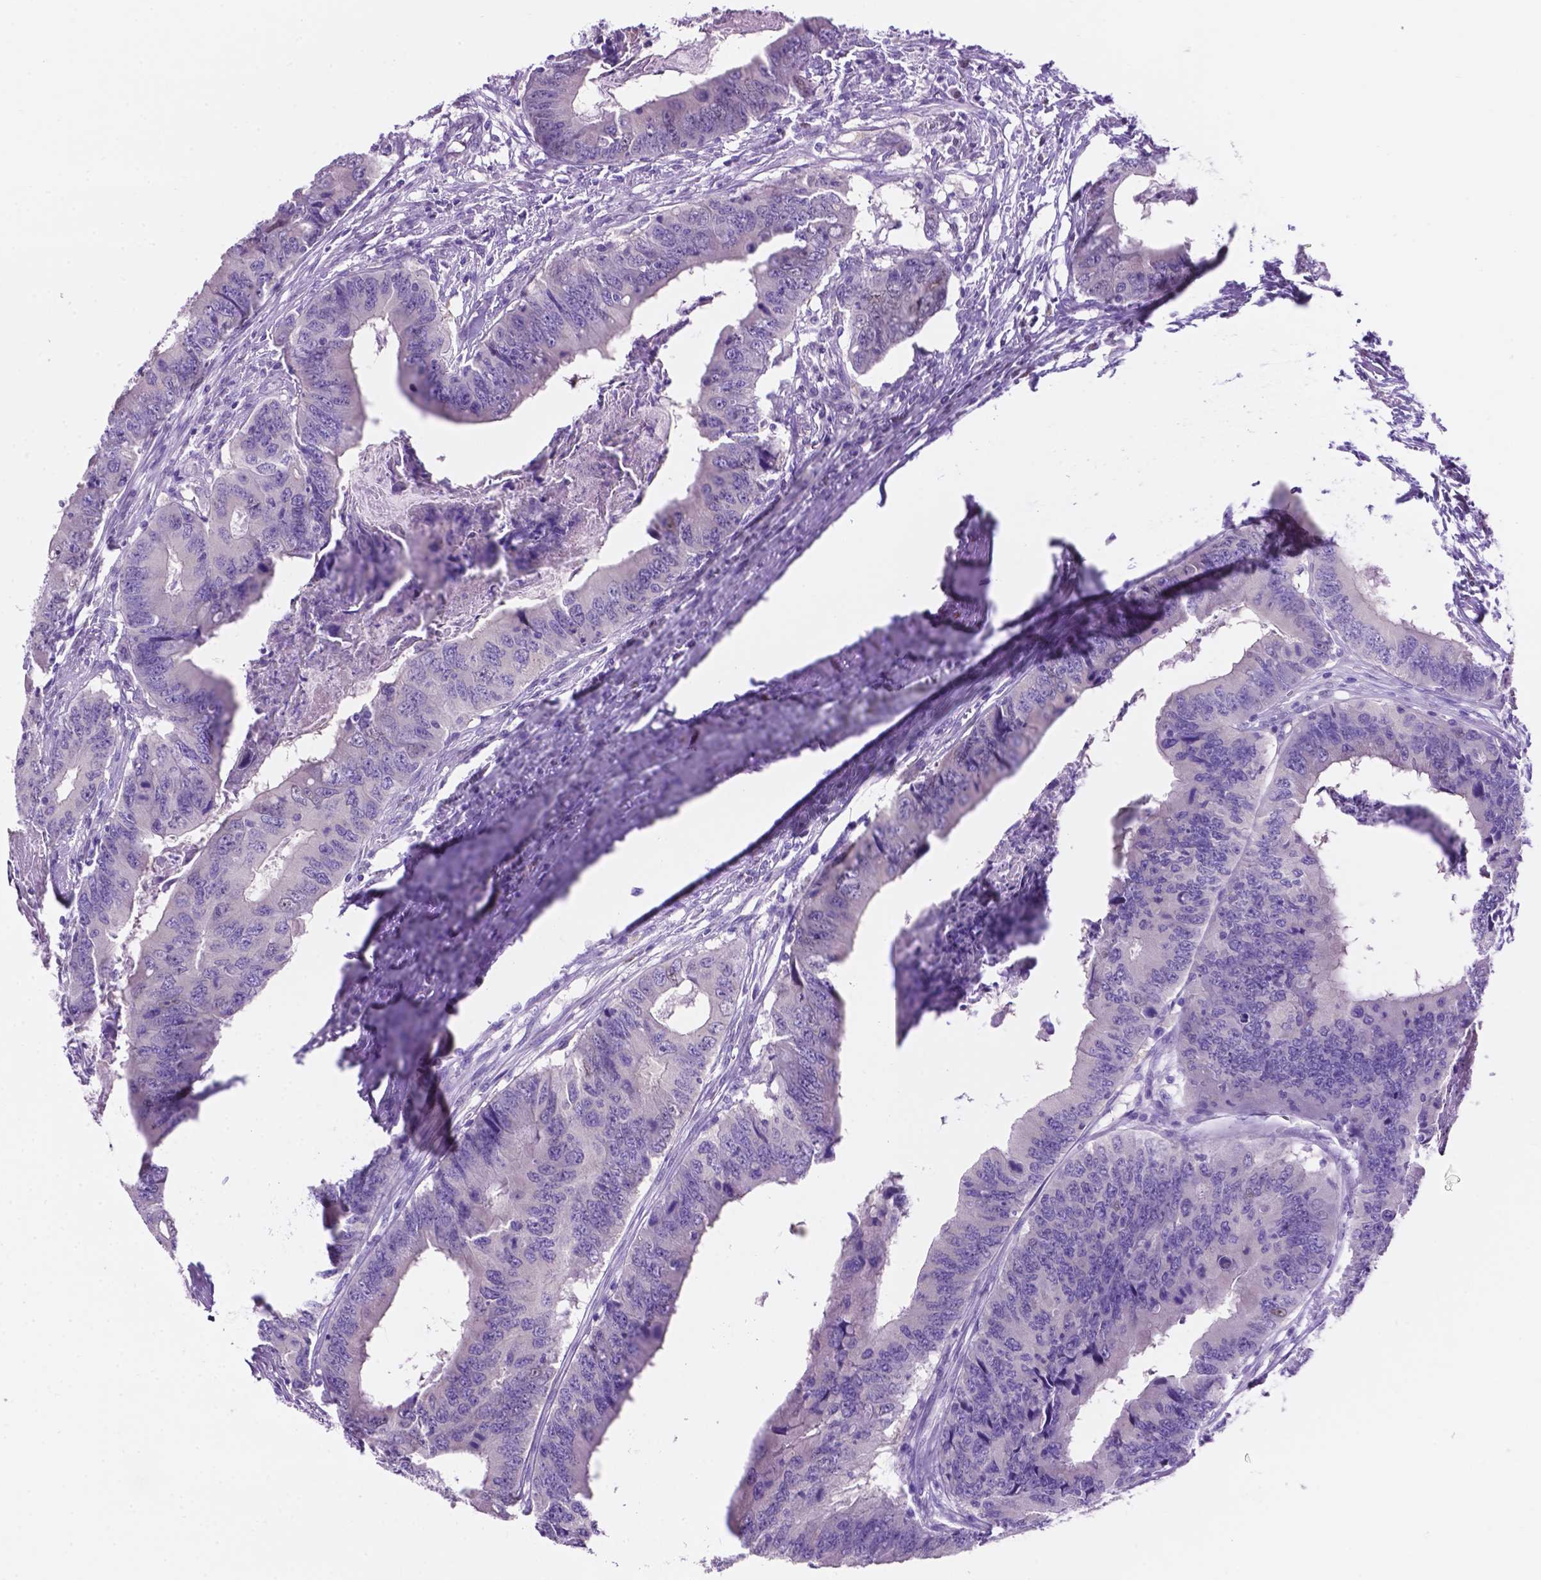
{"staining": {"intensity": "negative", "quantity": "none", "location": "none"}, "tissue": "colorectal cancer", "cell_type": "Tumor cells", "image_type": "cancer", "snomed": [{"axis": "morphology", "description": "Adenocarcinoma, NOS"}, {"axis": "topography", "description": "Colon"}], "caption": "Tumor cells show no significant positivity in adenocarcinoma (colorectal).", "gene": "TMEM210", "patient": {"sex": "male", "age": 53}}